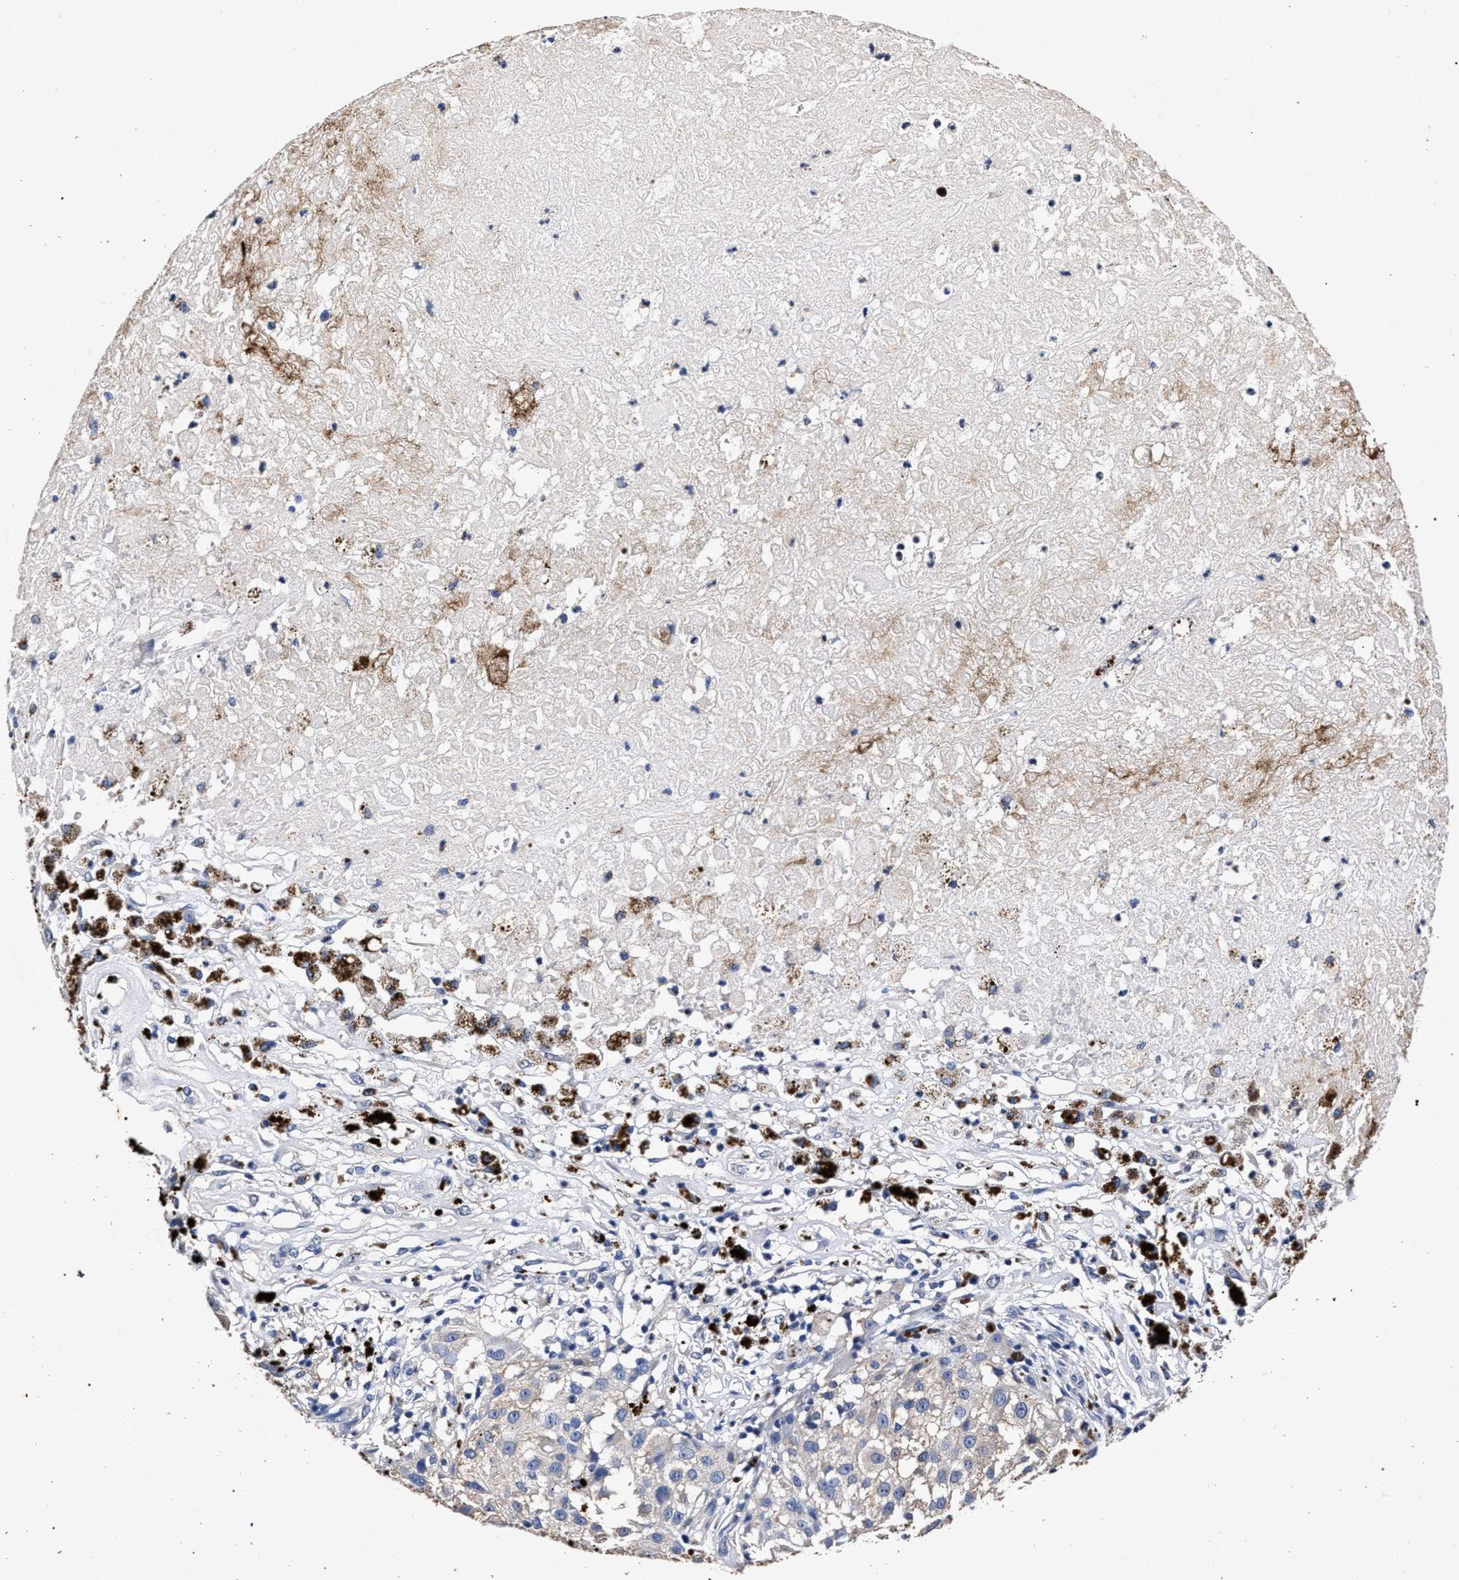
{"staining": {"intensity": "negative", "quantity": "none", "location": "none"}, "tissue": "melanoma", "cell_type": "Tumor cells", "image_type": "cancer", "snomed": [{"axis": "morphology", "description": "Necrosis, NOS"}, {"axis": "morphology", "description": "Malignant melanoma, NOS"}, {"axis": "topography", "description": "Skin"}], "caption": "Malignant melanoma was stained to show a protein in brown. There is no significant expression in tumor cells.", "gene": "ATP1A2", "patient": {"sex": "female", "age": 87}}